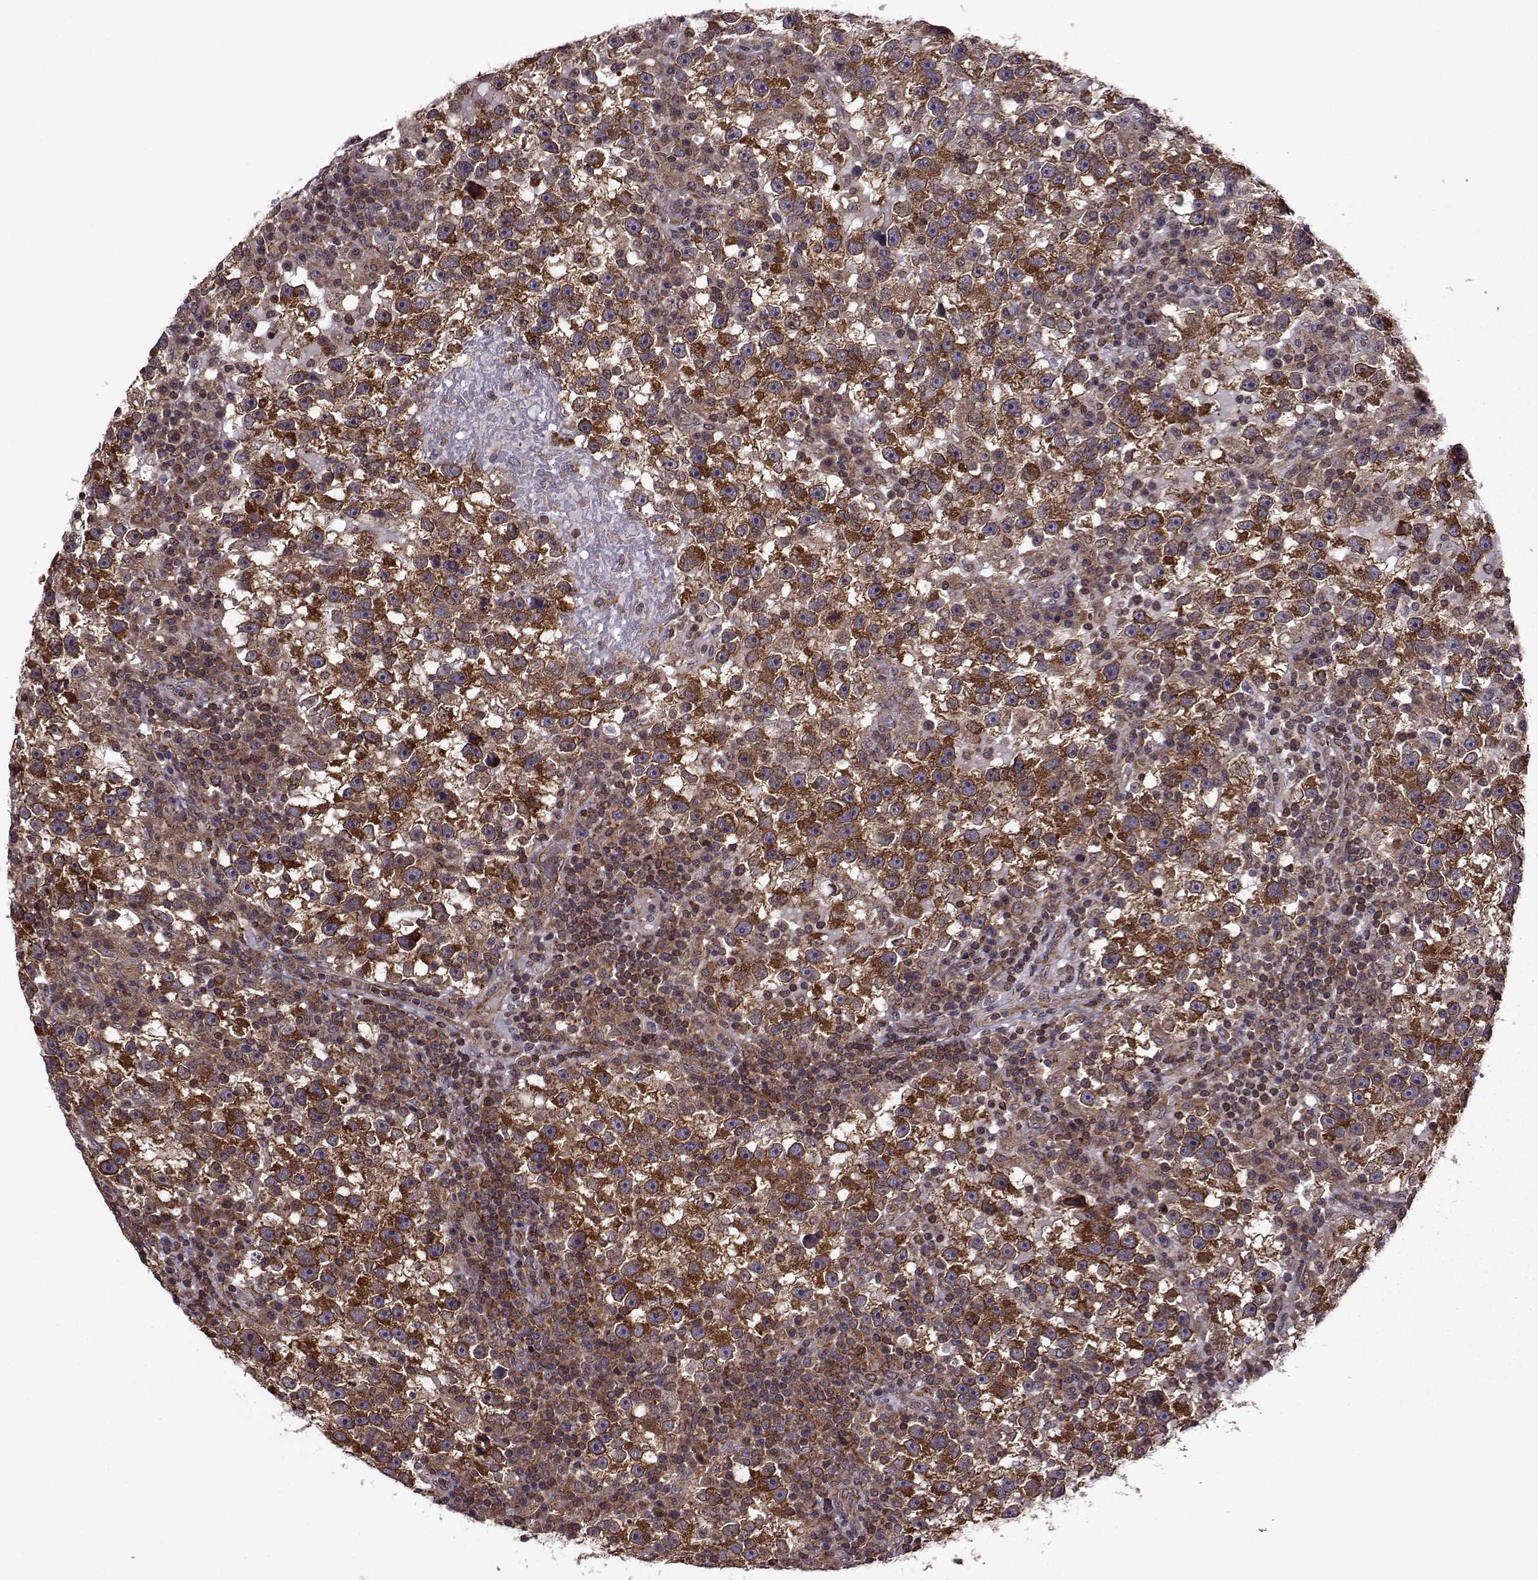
{"staining": {"intensity": "strong", "quantity": ">75%", "location": "cytoplasmic/membranous"}, "tissue": "testis cancer", "cell_type": "Tumor cells", "image_type": "cancer", "snomed": [{"axis": "morphology", "description": "Seminoma, NOS"}, {"axis": "topography", "description": "Testis"}], "caption": "IHC of testis cancer exhibits high levels of strong cytoplasmic/membranous staining in approximately >75% of tumor cells.", "gene": "URI1", "patient": {"sex": "male", "age": 47}}